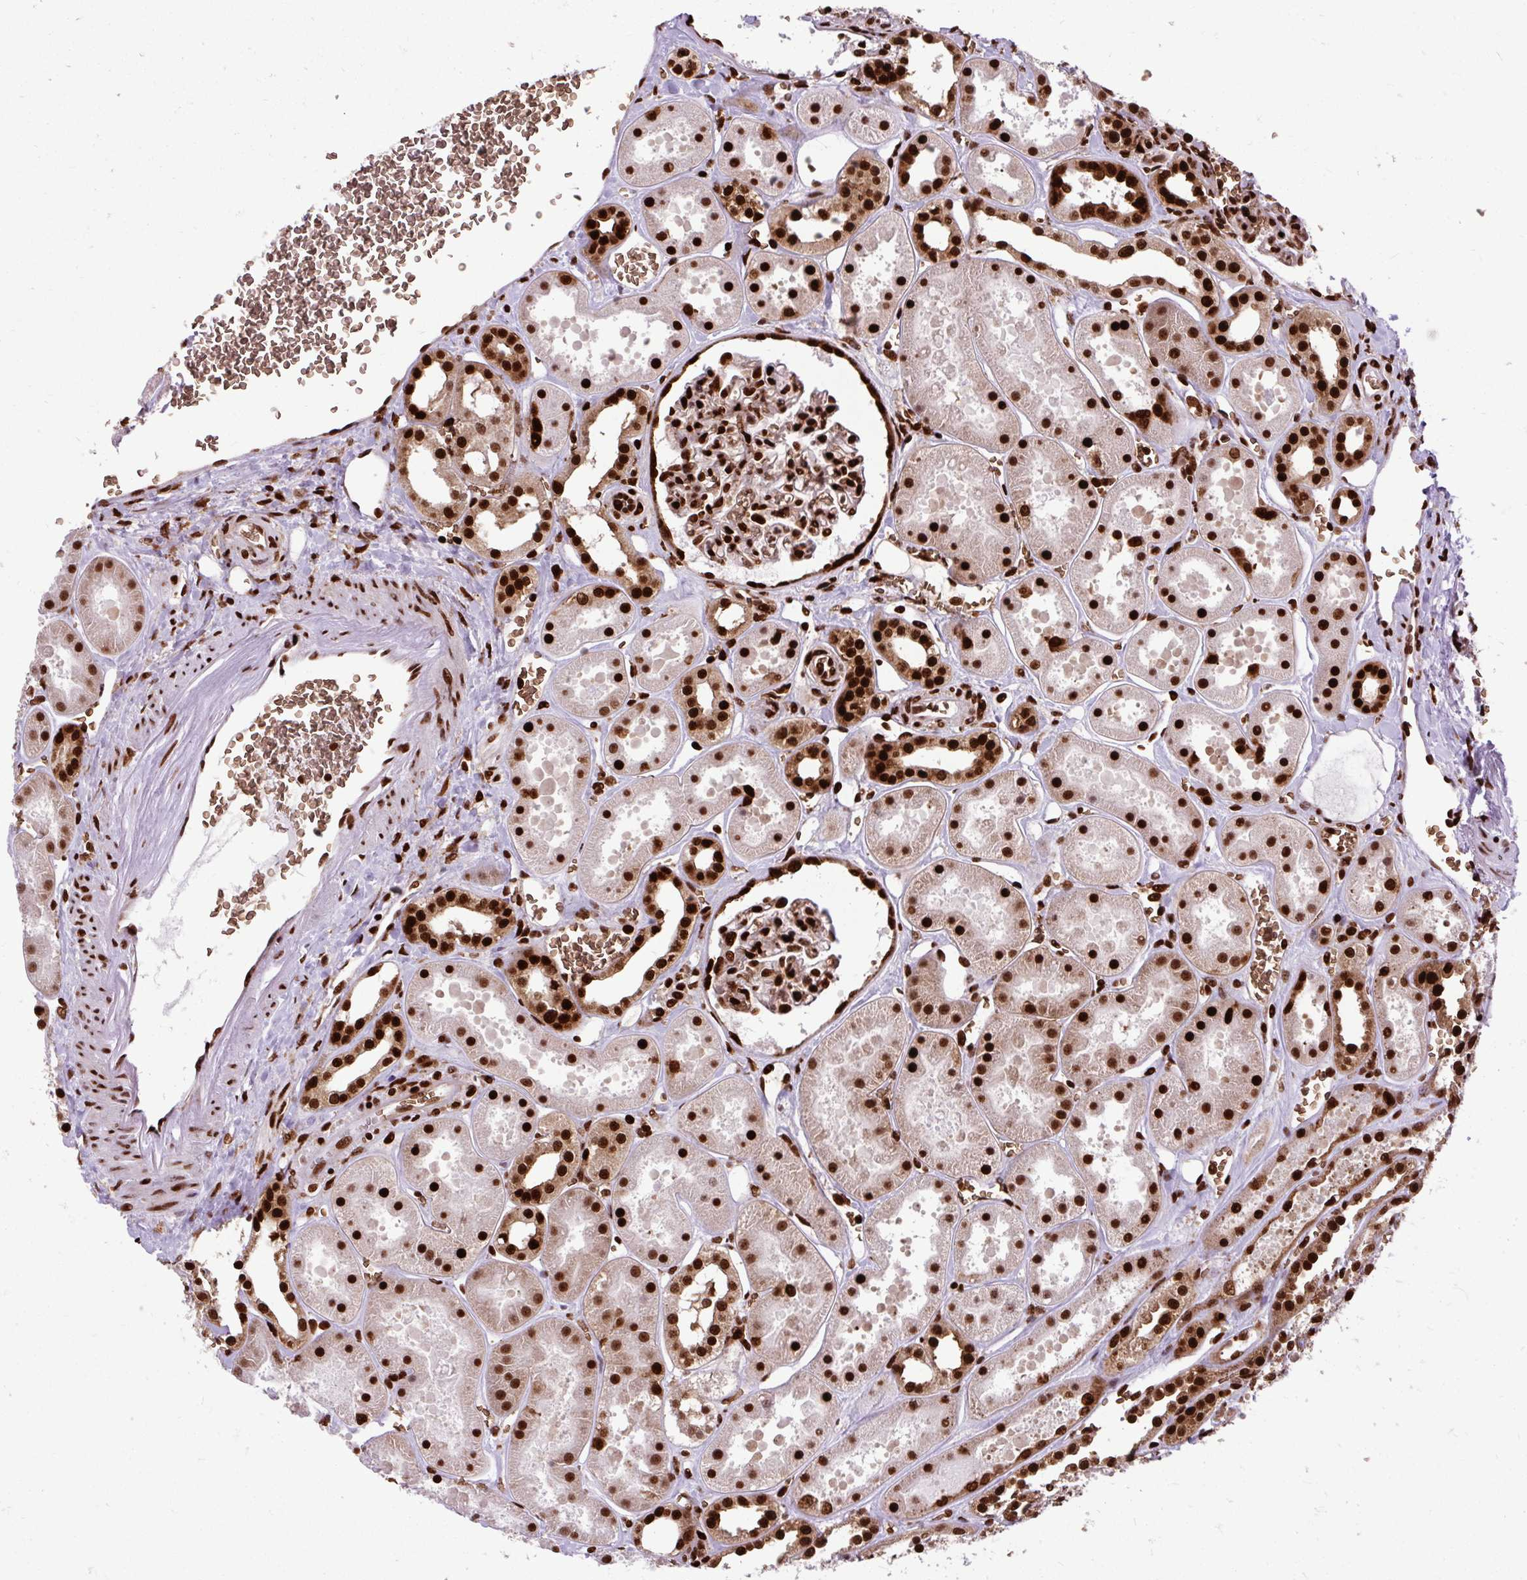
{"staining": {"intensity": "strong", "quantity": ">75%", "location": "nuclear"}, "tissue": "kidney", "cell_type": "Cells in glomeruli", "image_type": "normal", "snomed": [{"axis": "morphology", "description": "Normal tissue, NOS"}, {"axis": "topography", "description": "Kidney"}], "caption": "Immunohistochemical staining of benign kidney shows high levels of strong nuclear staining in approximately >75% of cells in glomeruli.", "gene": "FUS", "patient": {"sex": "female", "age": 41}}